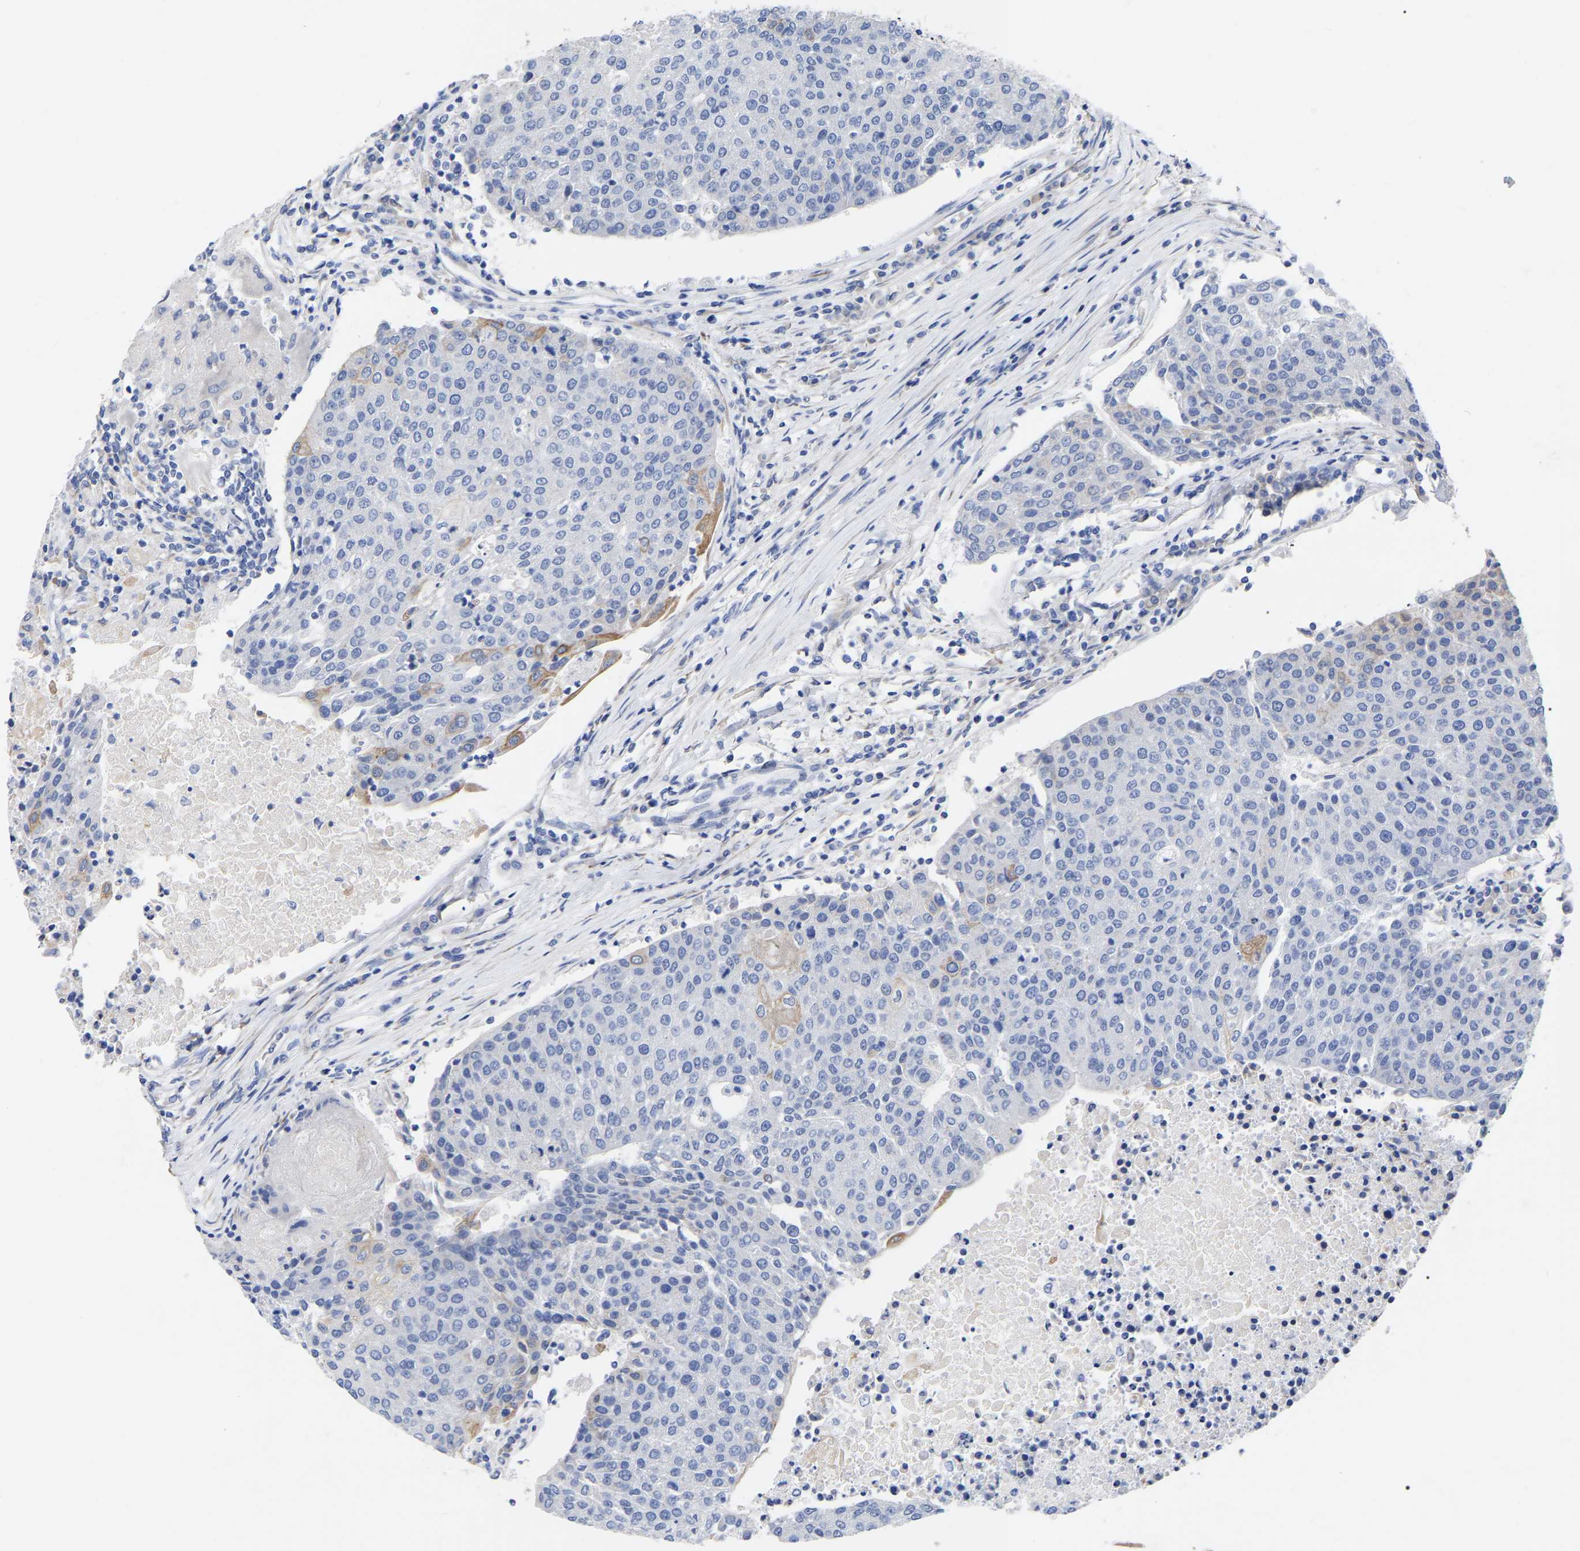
{"staining": {"intensity": "weak", "quantity": "<25%", "location": "cytoplasmic/membranous"}, "tissue": "urothelial cancer", "cell_type": "Tumor cells", "image_type": "cancer", "snomed": [{"axis": "morphology", "description": "Urothelial carcinoma, High grade"}, {"axis": "topography", "description": "Urinary bladder"}], "caption": "DAB (3,3'-diaminobenzidine) immunohistochemical staining of urothelial cancer displays no significant expression in tumor cells.", "gene": "GDF3", "patient": {"sex": "female", "age": 85}}